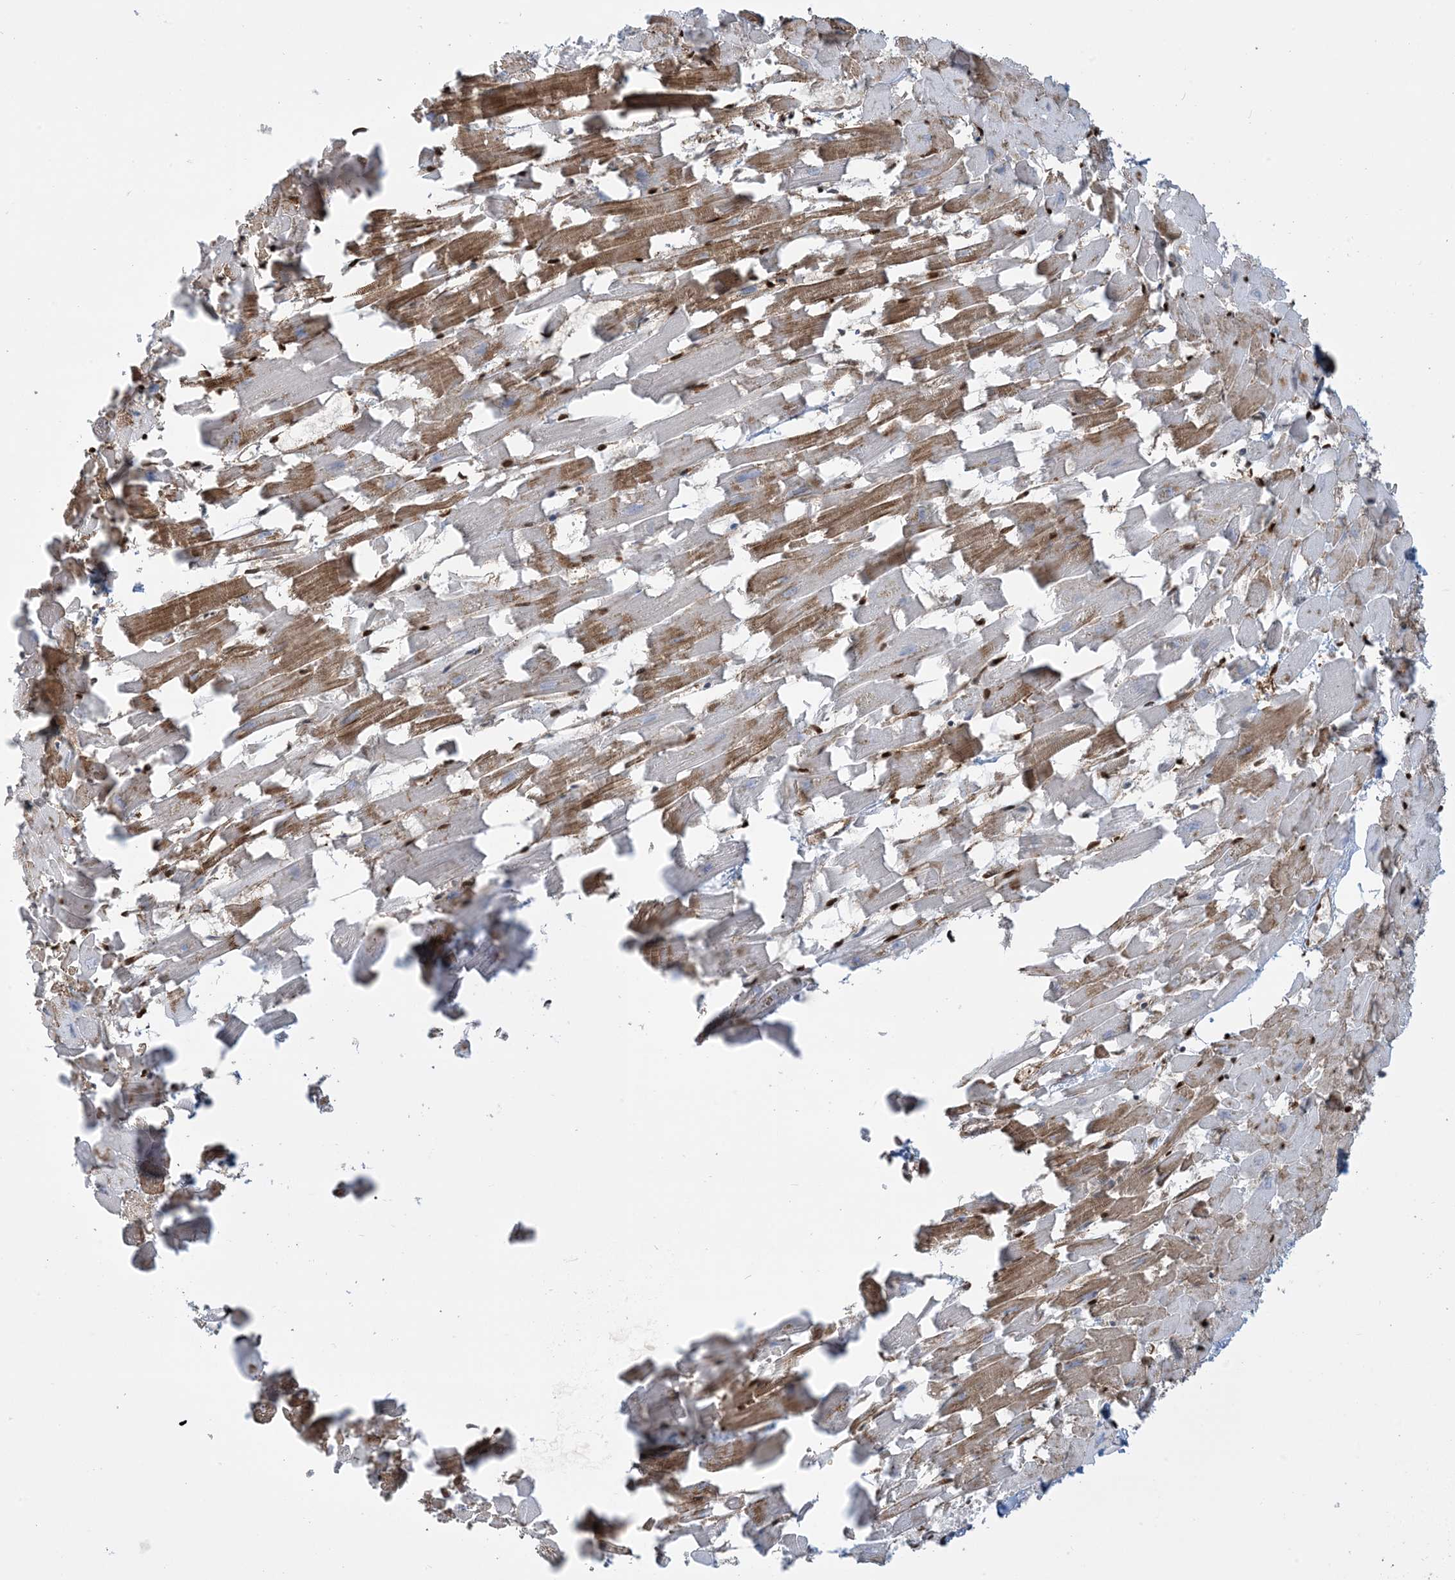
{"staining": {"intensity": "moderate", "quantity": ">75%", "location": "cytoplasmic/membranous"}, "tissue": "heart muscle", "cell_type": "Cardiomyocytes", "image_type": "normal", "snomed": [{"axis": "morphology", "description": "Normal tissue, NOS"}, {"axis": "topography", "description": "Heart"}], "caption": "Immunohistochemical staining of benign heart muscle shows >75% levels of moderate cytoplasmic/membranous protein staining in approximately >75% of cardiomyocytes. (IHC, brightfield microscopy, high magnification).", "gene": "PPM1F", "patient": {"sex": "female", "age": 64}}